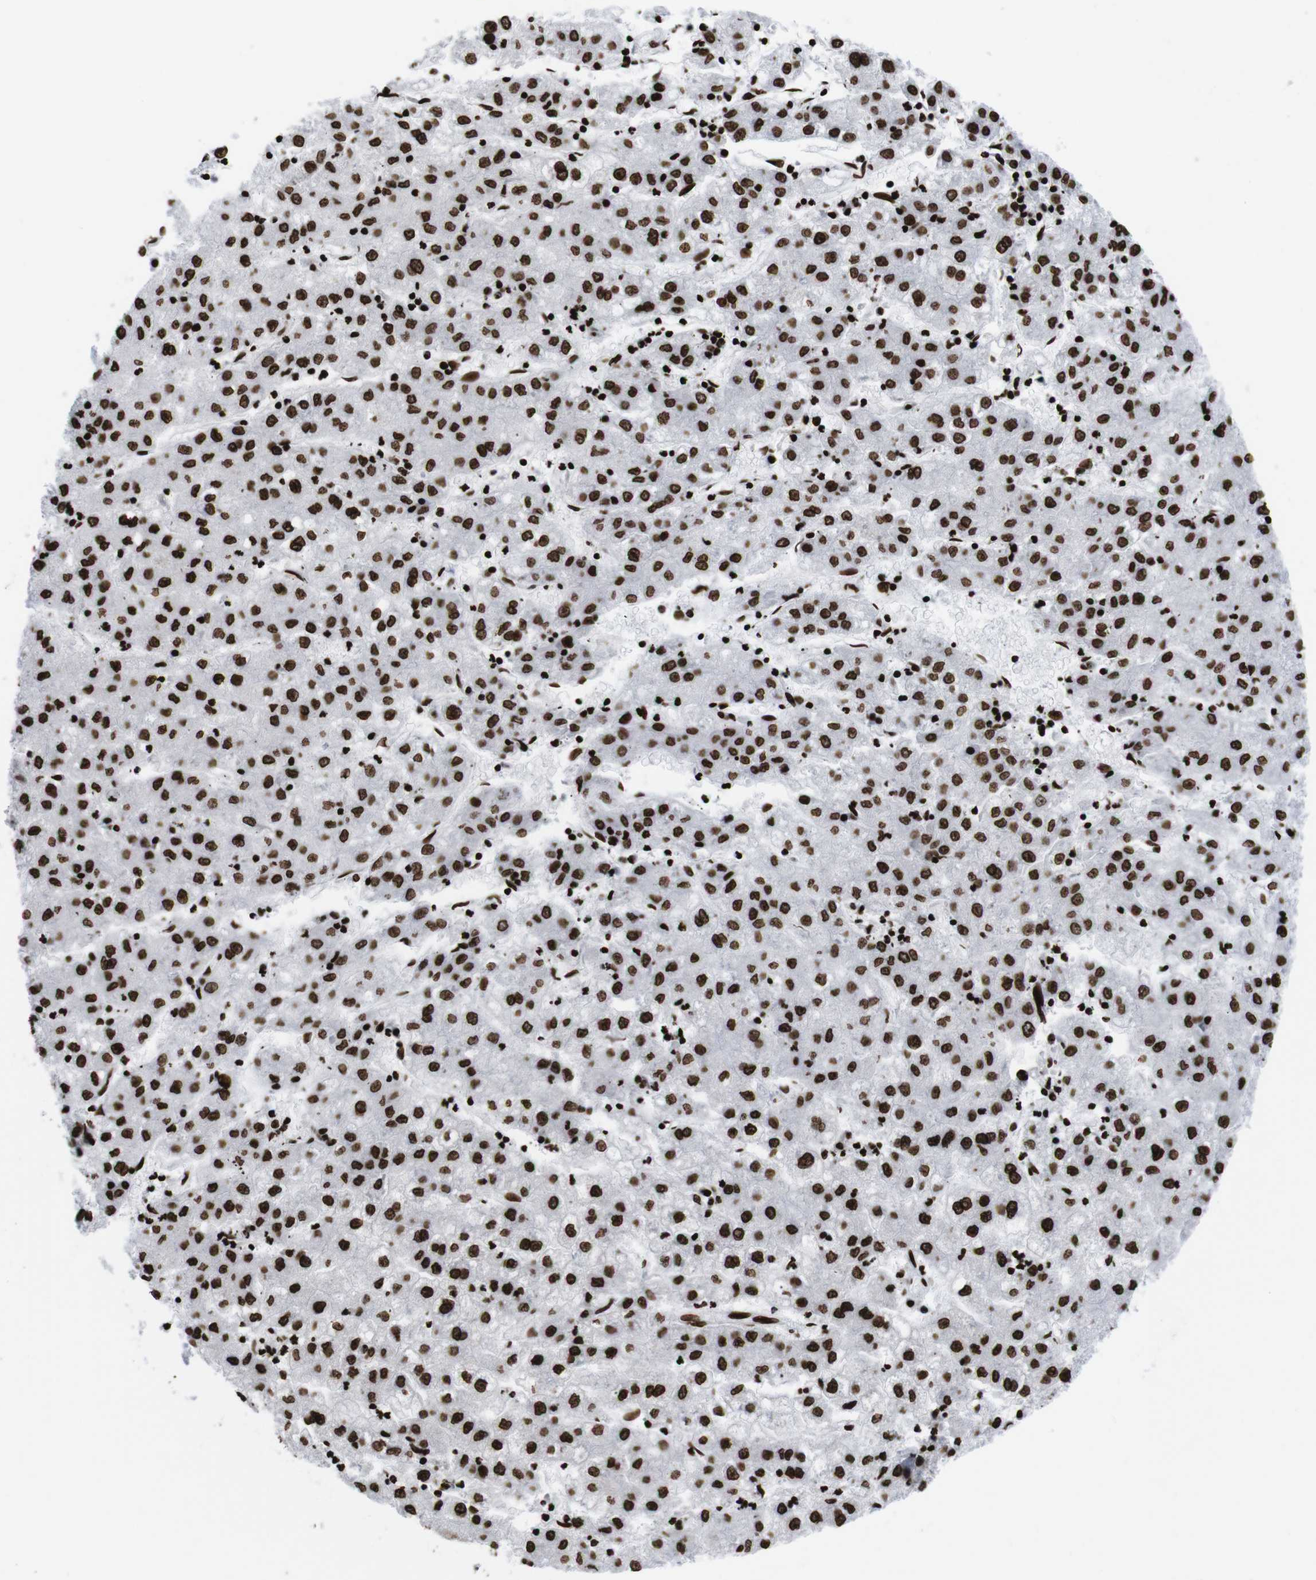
{"staining": {"intensity": "strong", "quantity": ">75%", "location": "cytoplasmic/membranous,nuclear"}, "tissue": "liver cancer", "cell_type": "Tumor cells", "image_type": "cancer", "snomed": [{"axis": "morphology", "description": "Carcinoma, Hepatocellular, NOS"}, {"axis": "topography", "description": "Liver"}], "caption": "Immunohistochemical staining of human liver cancer shows high levels of strong cytoplasmic/membranous and nuclear protein staining in approximately >75% of tumor cells.", "gene": "H1-4", "patient": {"sex": "male", "age": 72}}